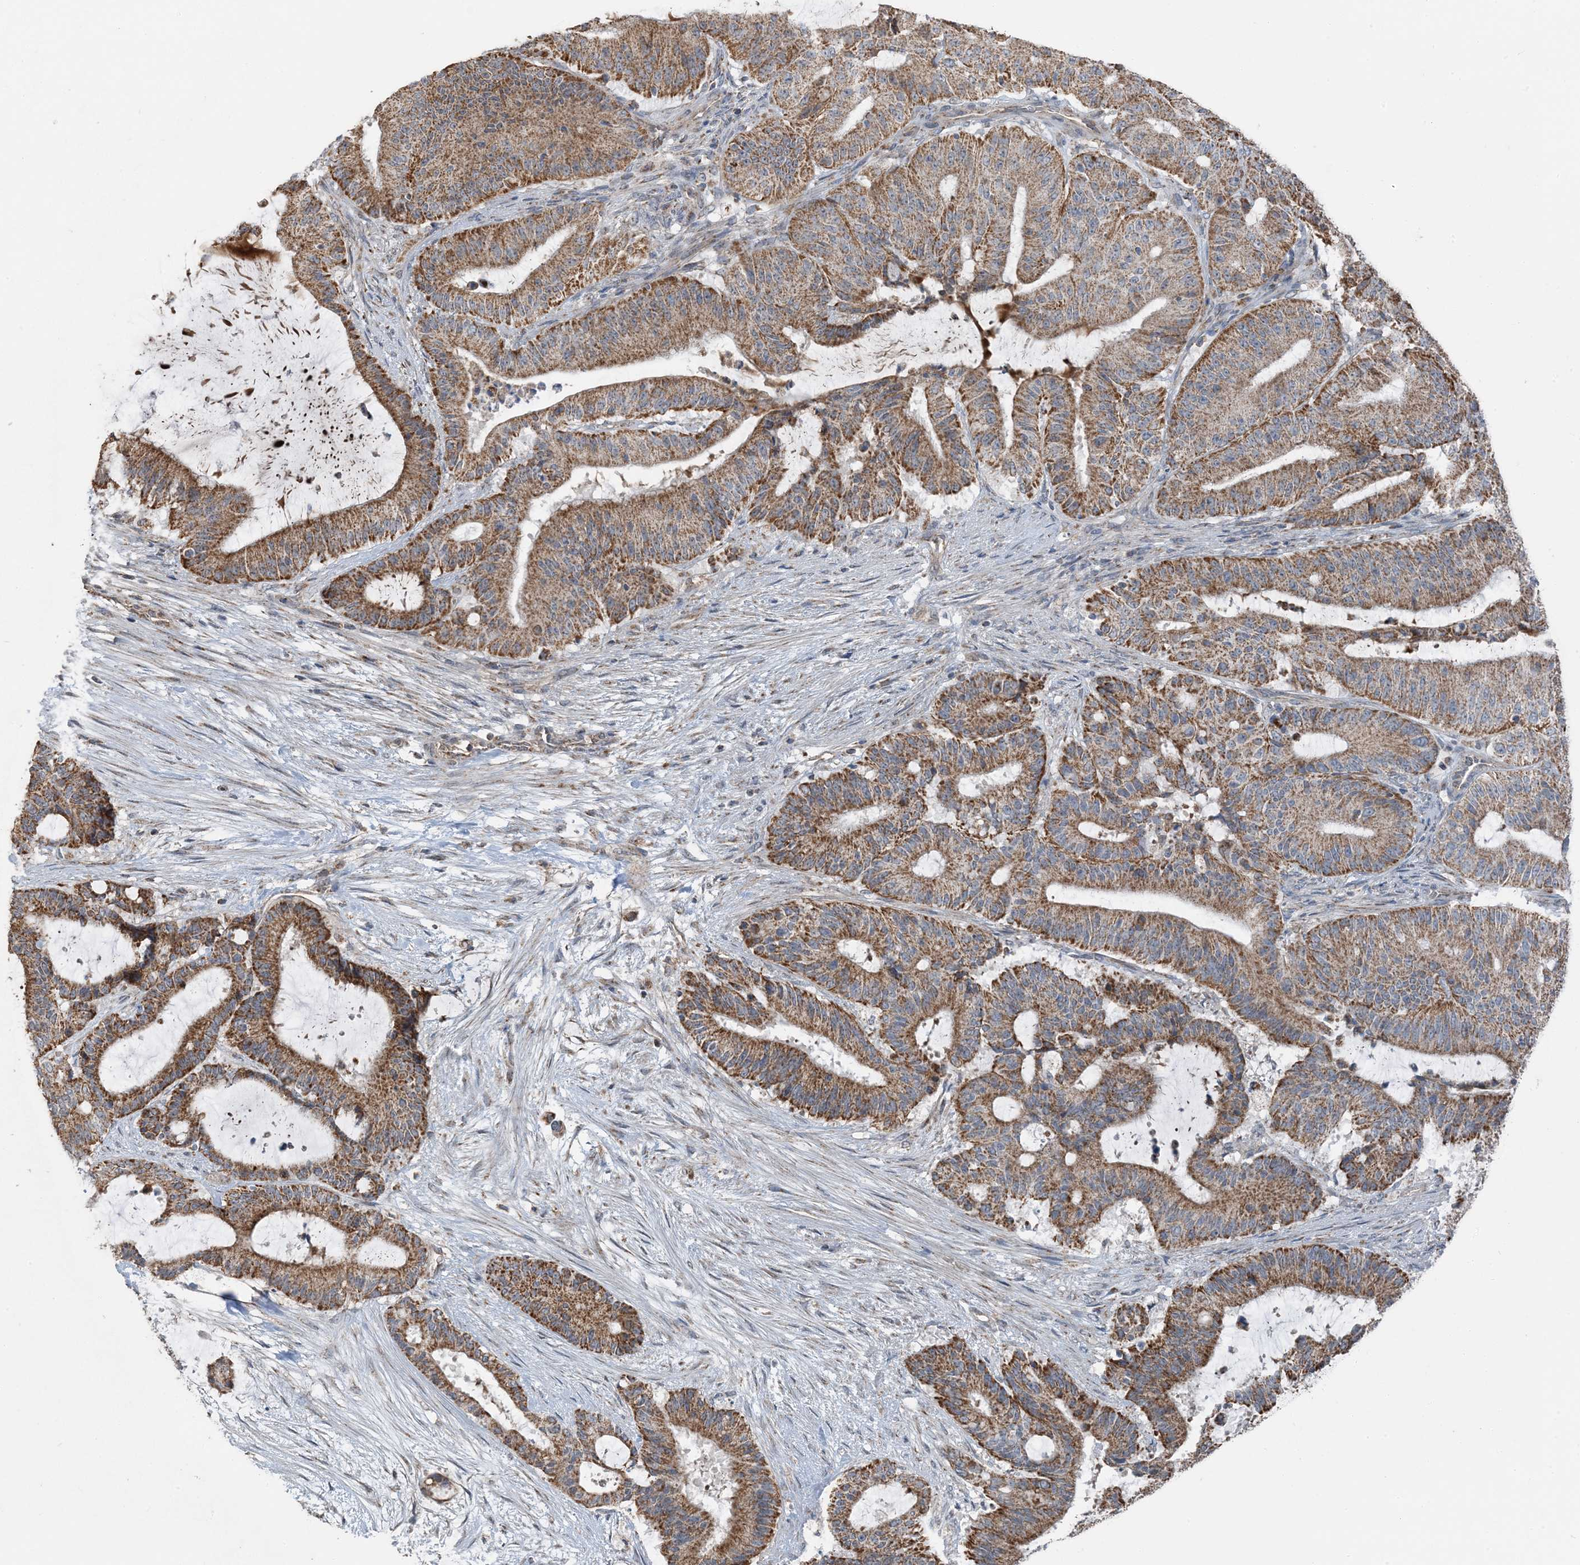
{"staining": {"intensity": "moderate", "quantity": ">75%", "location": "cytoplasmic/membranous"}, "tissue": "liver cancer", "cell_type": "Tumor cells", "image_type": "cancer", "snomed": [{"axis": "morphology", "description": "Normal tissue, NOS"}, {"axis": "morphology", "description": "Cholangiocarcinoma"}, {"axis": "topography", "description": "Liver"}, {"axis": "topography", "description": "Peripheral nerve tissue"}], "caption": "Human liver cancer (cholangiocarcinoma) stained for a protein (brown) displays moderate cytoplasmic/membranous positive staining in approximately >75% of tumor cells.", "gene": "PILRB", "patient": {"sex": "female", "age": 73}}